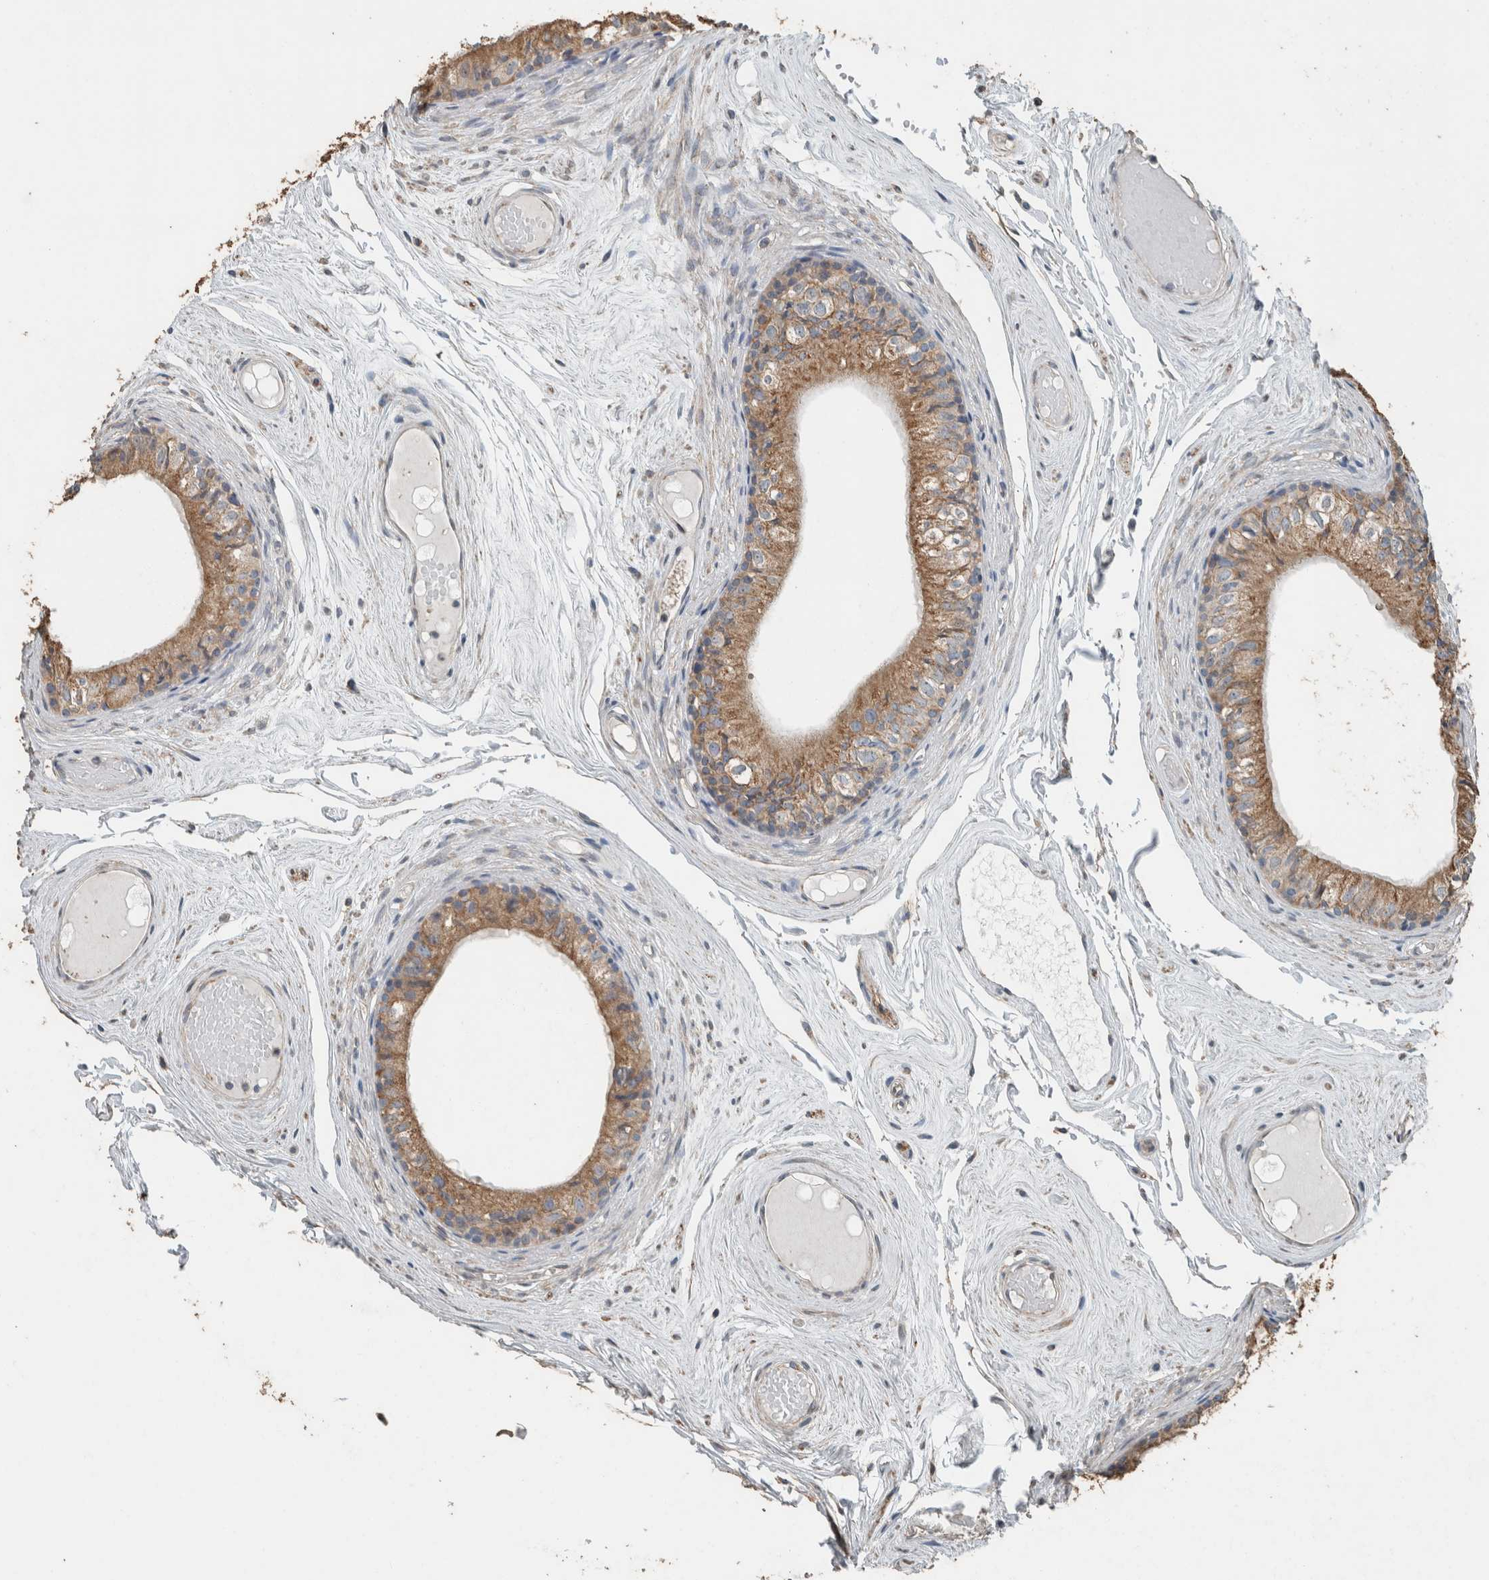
{"staining": {"intensity": "moderate", "quantity": ">75%", "location": "cytoplasmic/membranous"}, "tissue": "epididymis", "cell_type": "Glandular cells", "image_type": "normal", "snomed": [{"axis": "morphology", "description": "Normal tissue, NOS"}, {"axis": "topography", "description": "Epididymis"}], "caption": "About >75% of glandular cells in unremarkable human epididymis show moderate cytoplasmic/membranous protein positivity as visualized by brown immunohistochemical staining.", "gene": "ACVR2B", "patient": {"sex": "male", "age": 79}}